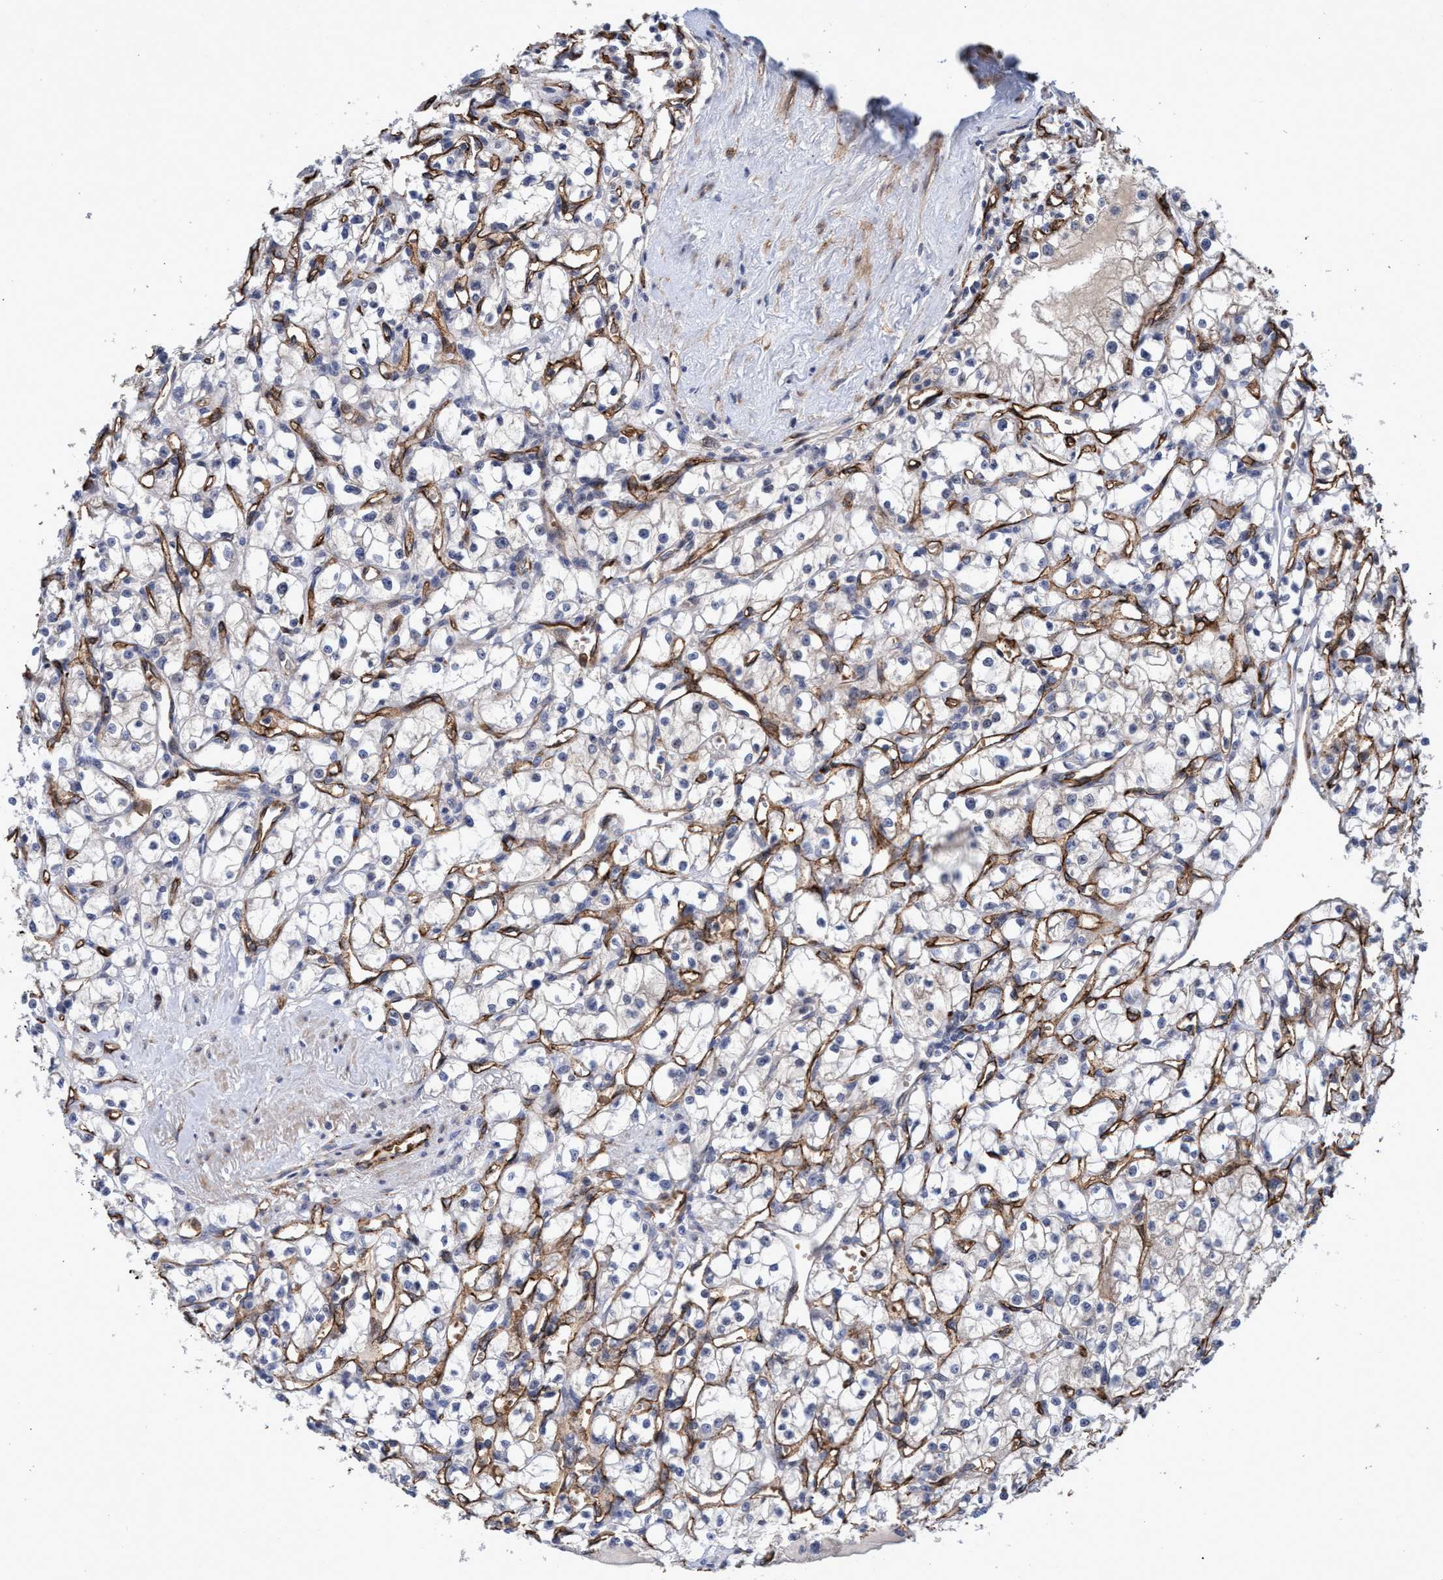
{"staining": {"intensity": "negative", "quantity": "none", "location": "none"}, "tissue": "renal cancer", "cell_type": "Tumor cells", "image_type": "cancer", "snomed": [{"axis": "morphology", "description": "Adenocarcinoma, NOS"}, {"axis": "topography", "description": "Kidney"}], "caption": "Immunohistochemistry histopathology image of neoplastic tissue: adenocarcinoma (renal) stained with DAB demonstrates no significant protein expression in tumor cells.", "gene": "ZNF750", "patient": {"sex": "male", "age": 56}}